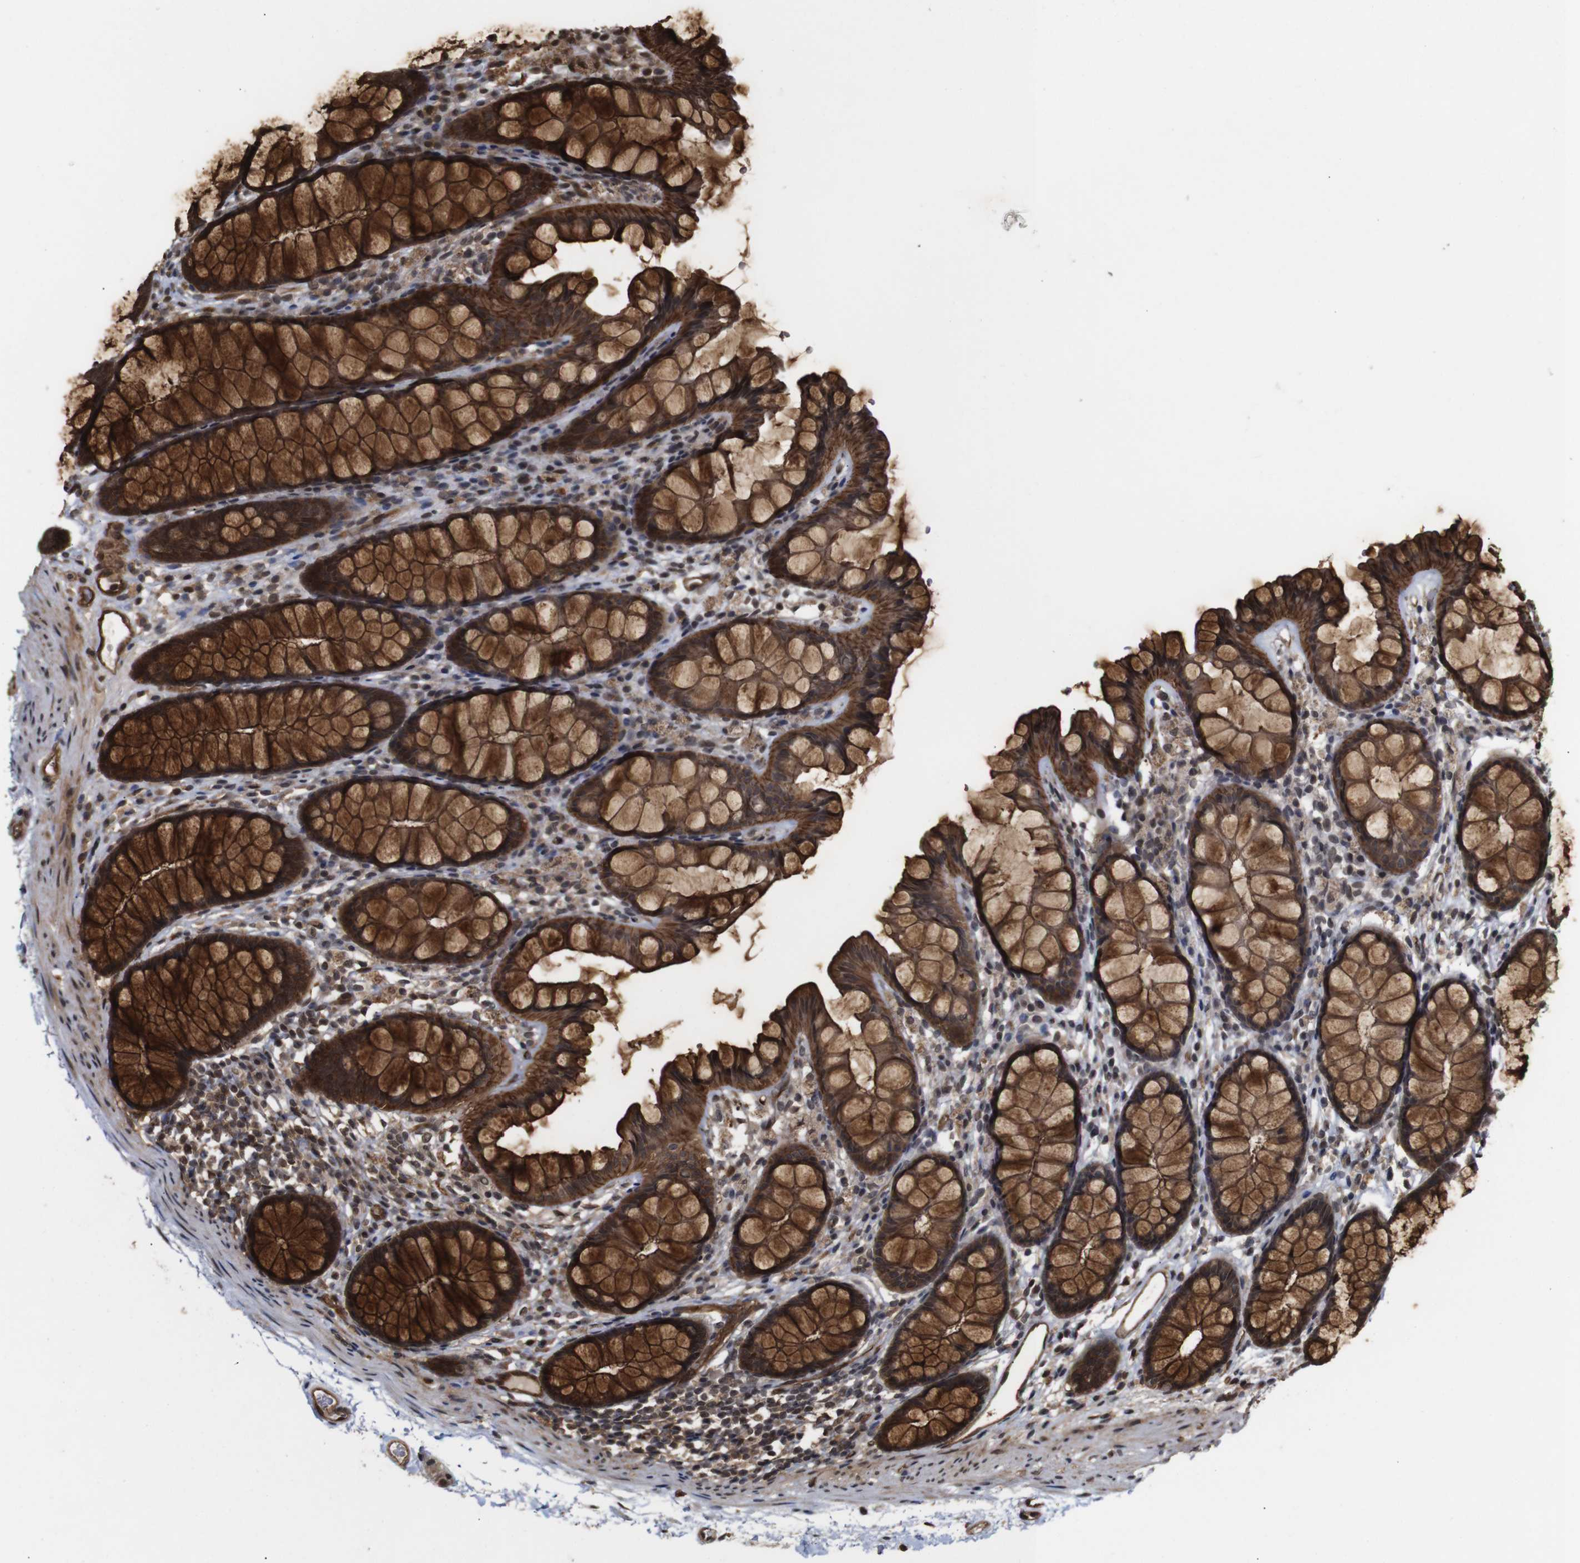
{"staining": {"intensity": "strong", "quantity": ">75%", "location": "cytoplasmic/membranous"}, "tissue": "colon", "cell_type": "Endothelial cells", "image_type": "normal", "snomed": [{"axis": "morphology", "description": "Normal tissue, NOS"}, {"axis": "topography", "description": "Colon"}], "caption": "Strong cytoplasmic/membranous staining is appreciated in approximately >75% of endothelial cells in unremarkable colon.", "gene": "NANOS1", "patient": {"sex": "female", "age": 55}}